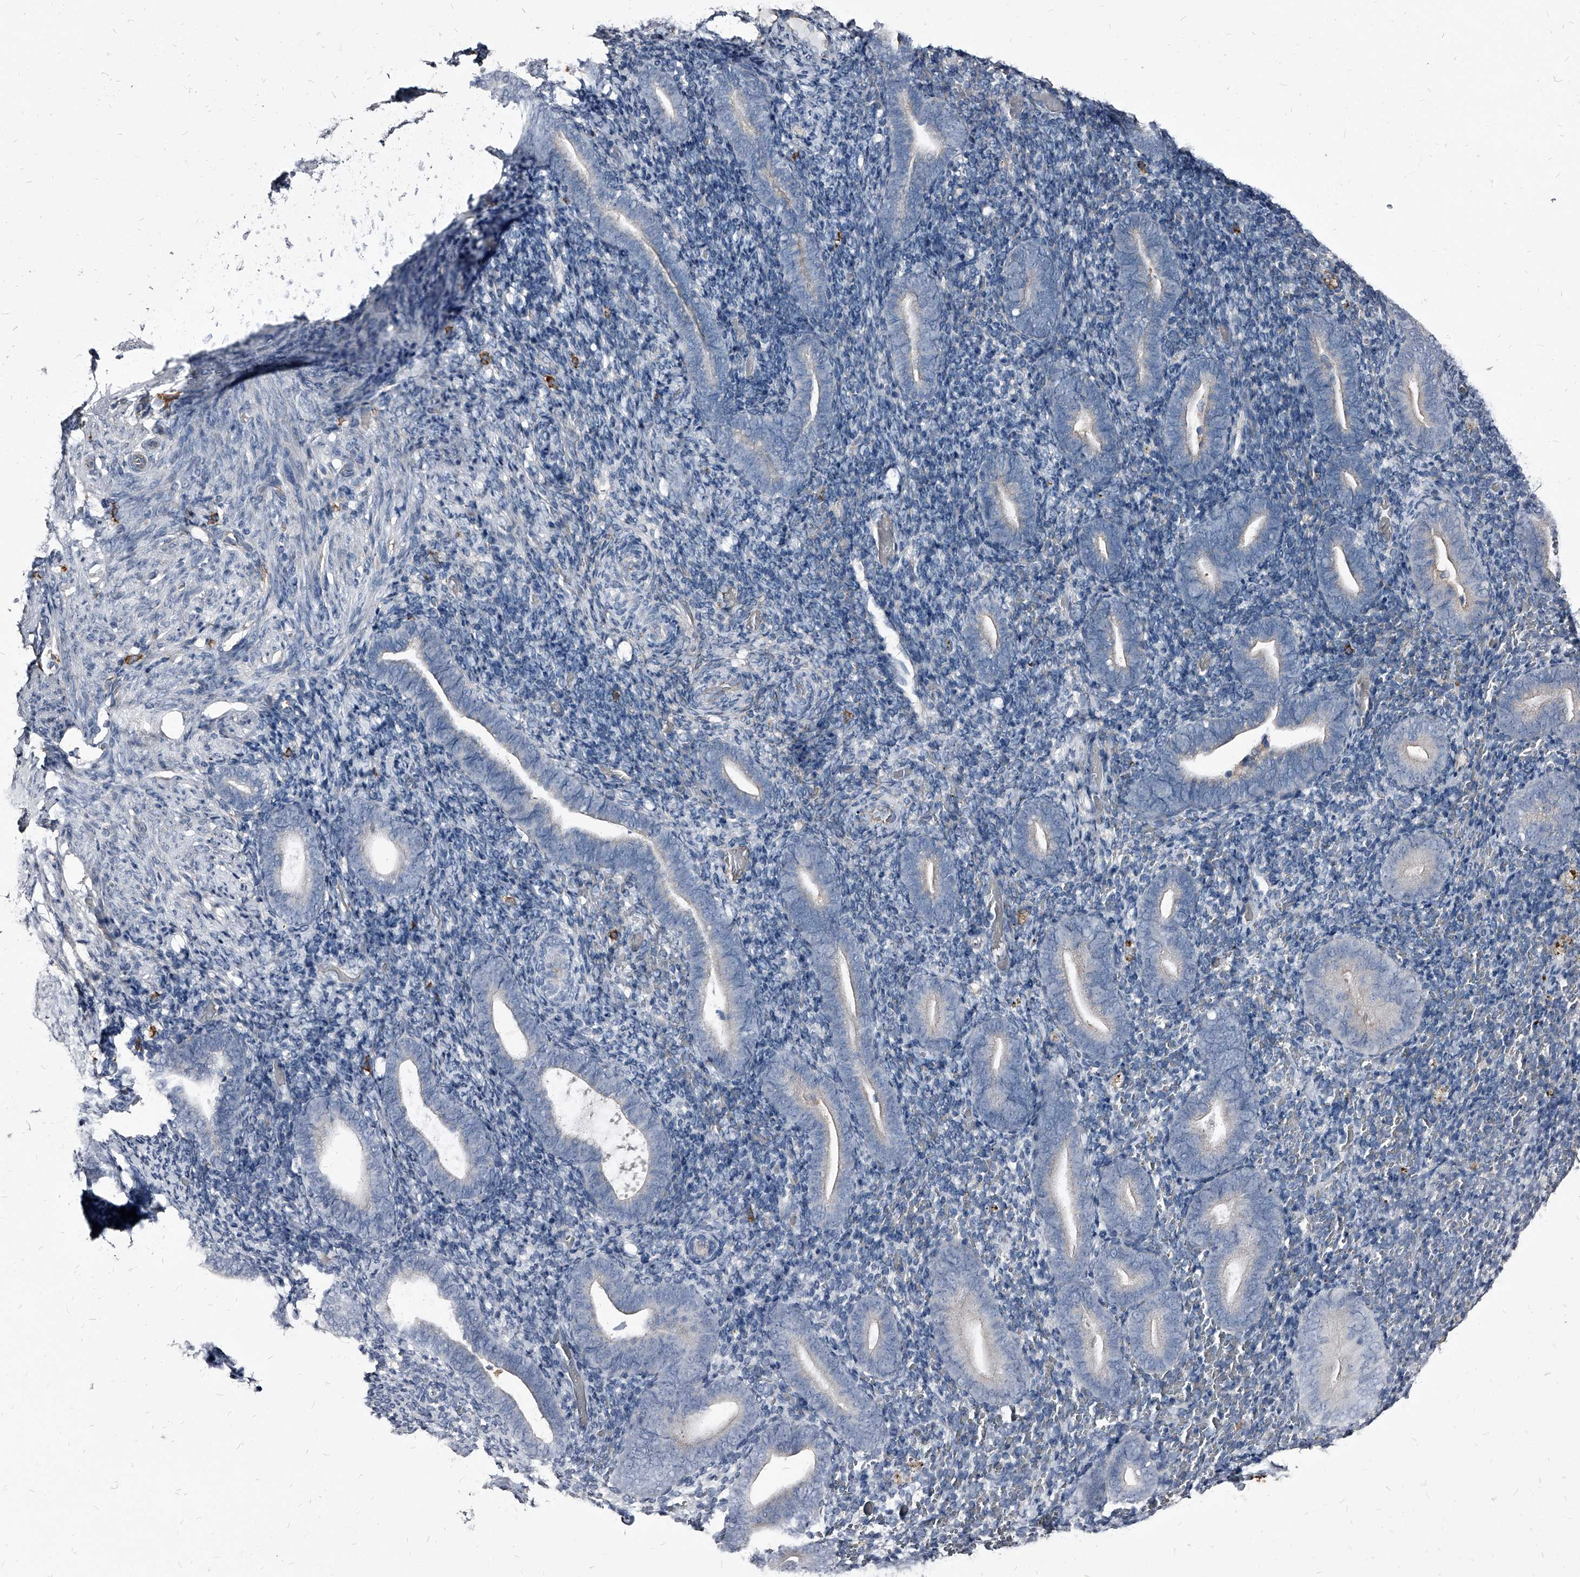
{"staining": {"intensity": "negative", "quantity": "none", "location": "none"}, "tissue": "endometrium", "cell_type": "Cells in endometrial stroma", "image_type": "normal", "snomed": [{"axis": "morphology", "description": "Normal tissue, NOS"}, {"axis": "topography", "description": "Endometrium"}], "caption": "IHC photomicrograph of unremarkable endometrium: human endometrium stained with DAB shows no significant protein expression in cells in endometrial stroma.", "gene": "PGLYRP3", "patient": {"sex": "female", "age": 51}}